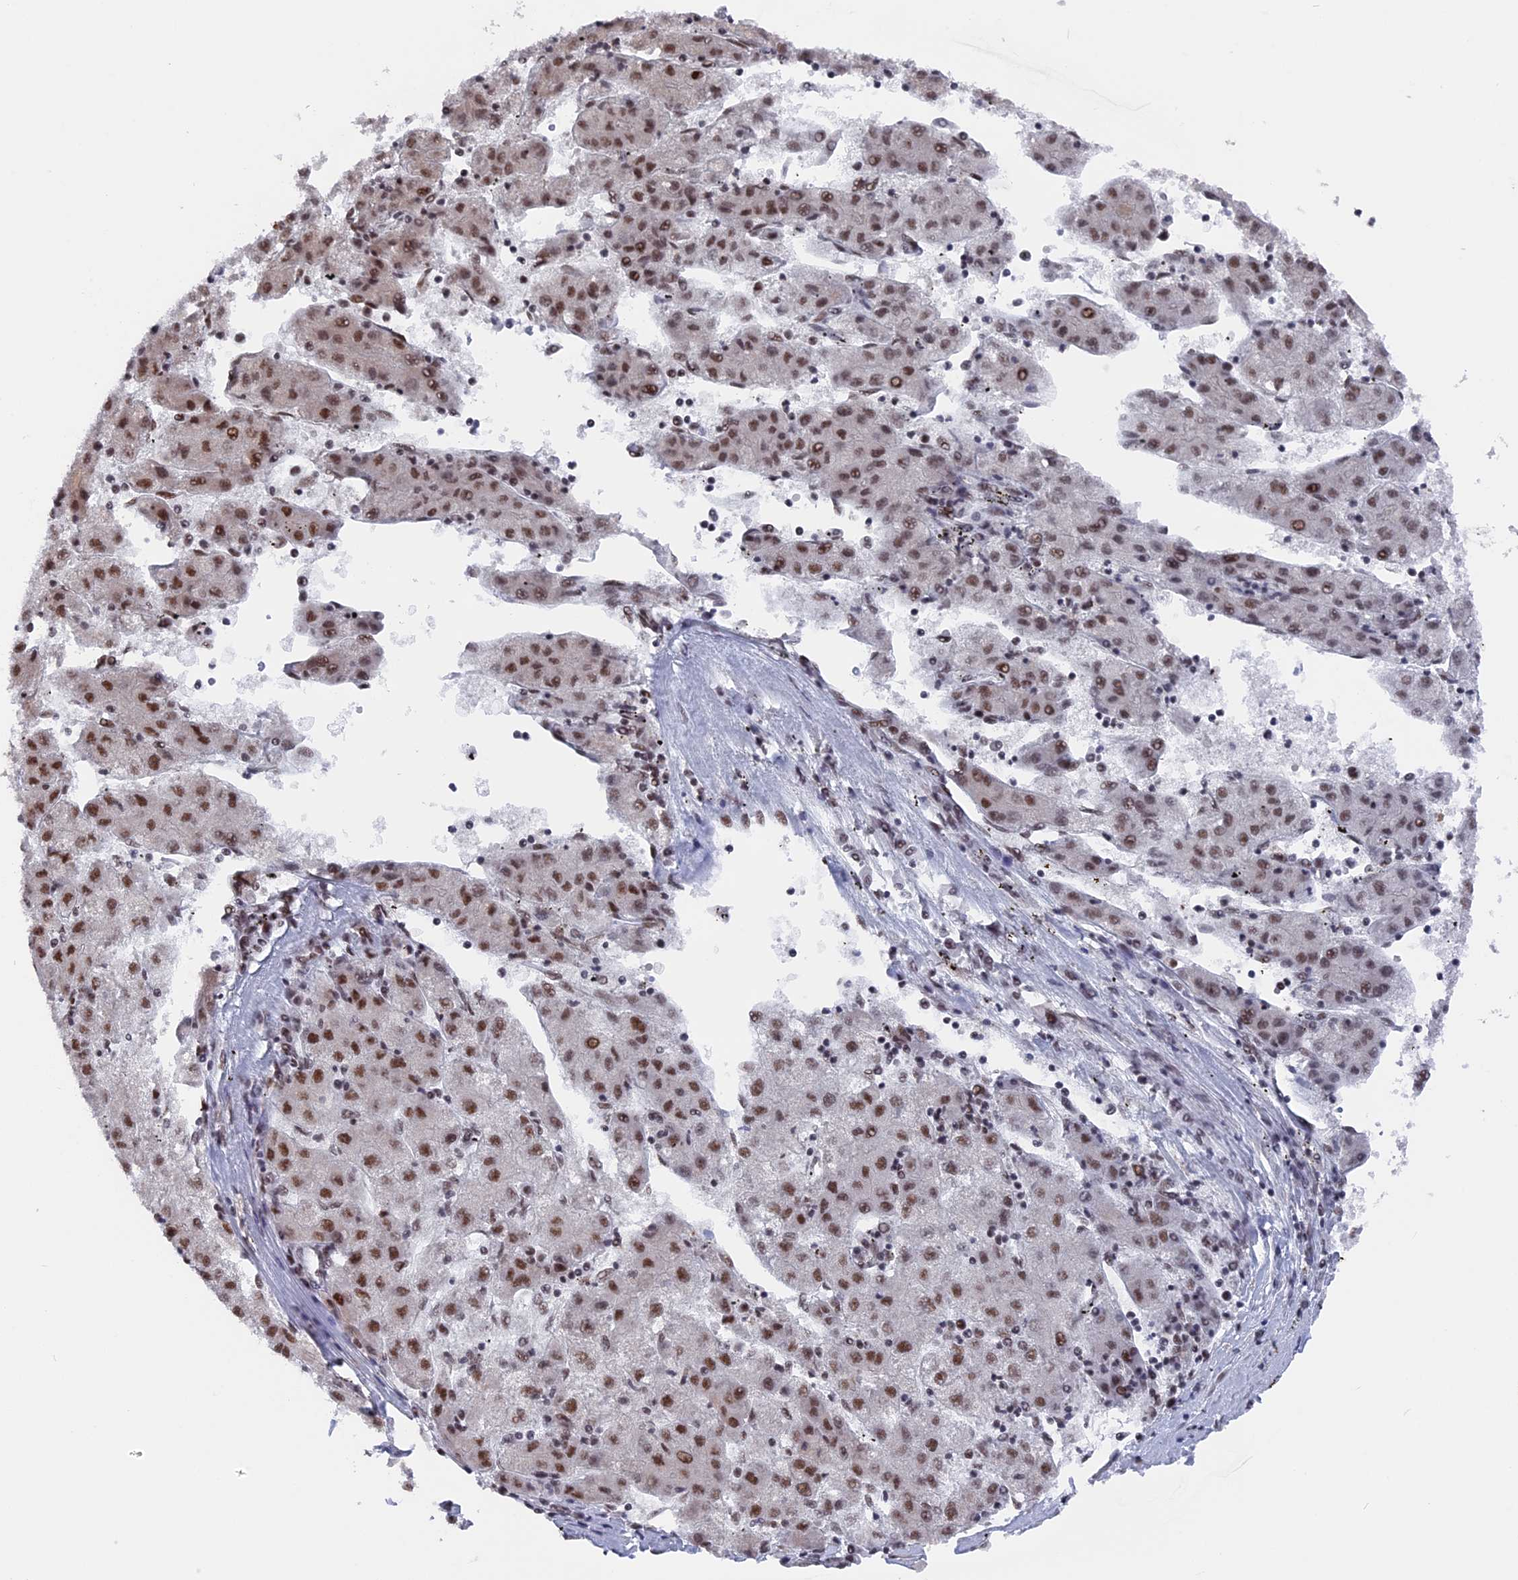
{"staining": {"intensity": "moderate", "quantity": ">75%", "location": "nuclear"}, "tissue": "liver cancer", "cell_type": "Tumor cells", "image_type": "cancer", "snomed": [{"axis": "morphology", "description": "Carcinoma, Hepatocellular, NOS"}, {"axis": "topography", "description": "Liver"}], "caption": "A high-resolution histopathology image shows immunohistochemistry (IHC) staining of liver hepatocellular carcinoma, which reveals moderate nuclear staining in approximately >75% of tumor cells. (DAB (3,3'-diaminobenzidine) IHC with brightfield microscopy, high magnification).", "gene": "SF3A2", "patient": {"sex": "male", "age": 72}}